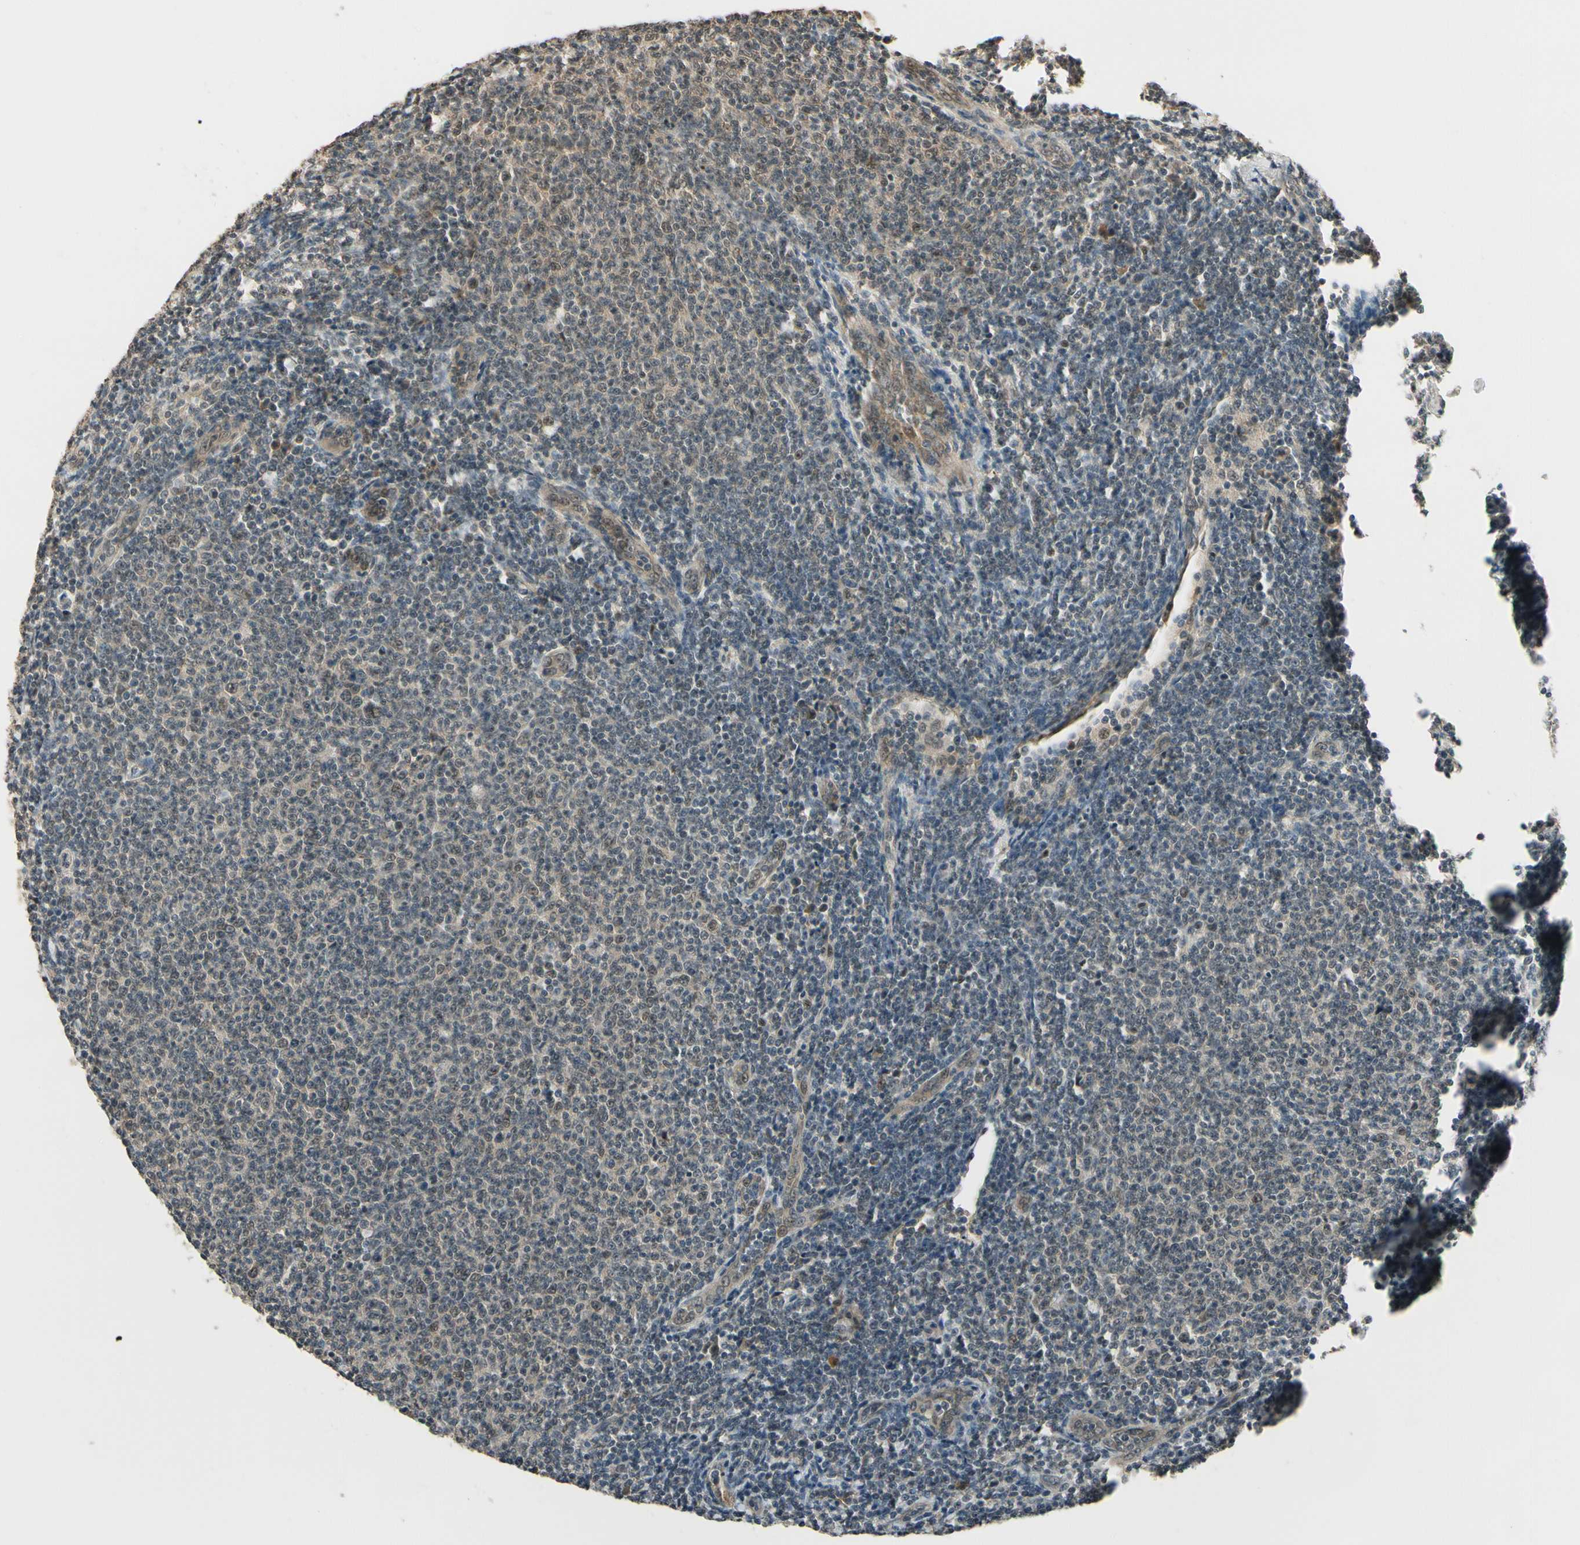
{"staining": {"intensity": "negative", "quantity": "none", "location": "none"}, "tissue": "lymphoma", "cell_type": "Tumor cells", "image_type": "cancer", "snomed": [{"axis": "morphology", "description": "Malignant lymphoma, non-Hodgkin's type, Low grade"}, {"axis": "topography", "description": "Lymph node"}], "caption": "High magnification brightfield microscopy of lymphoma stained with DAB (3,3'-diaminobenzidine) (brown) and counterstained with hematoxylin (blue): tumor cells show no significant staining.", "gene": "MCPH1", "patient": {"sex": "male", "age": 66}}